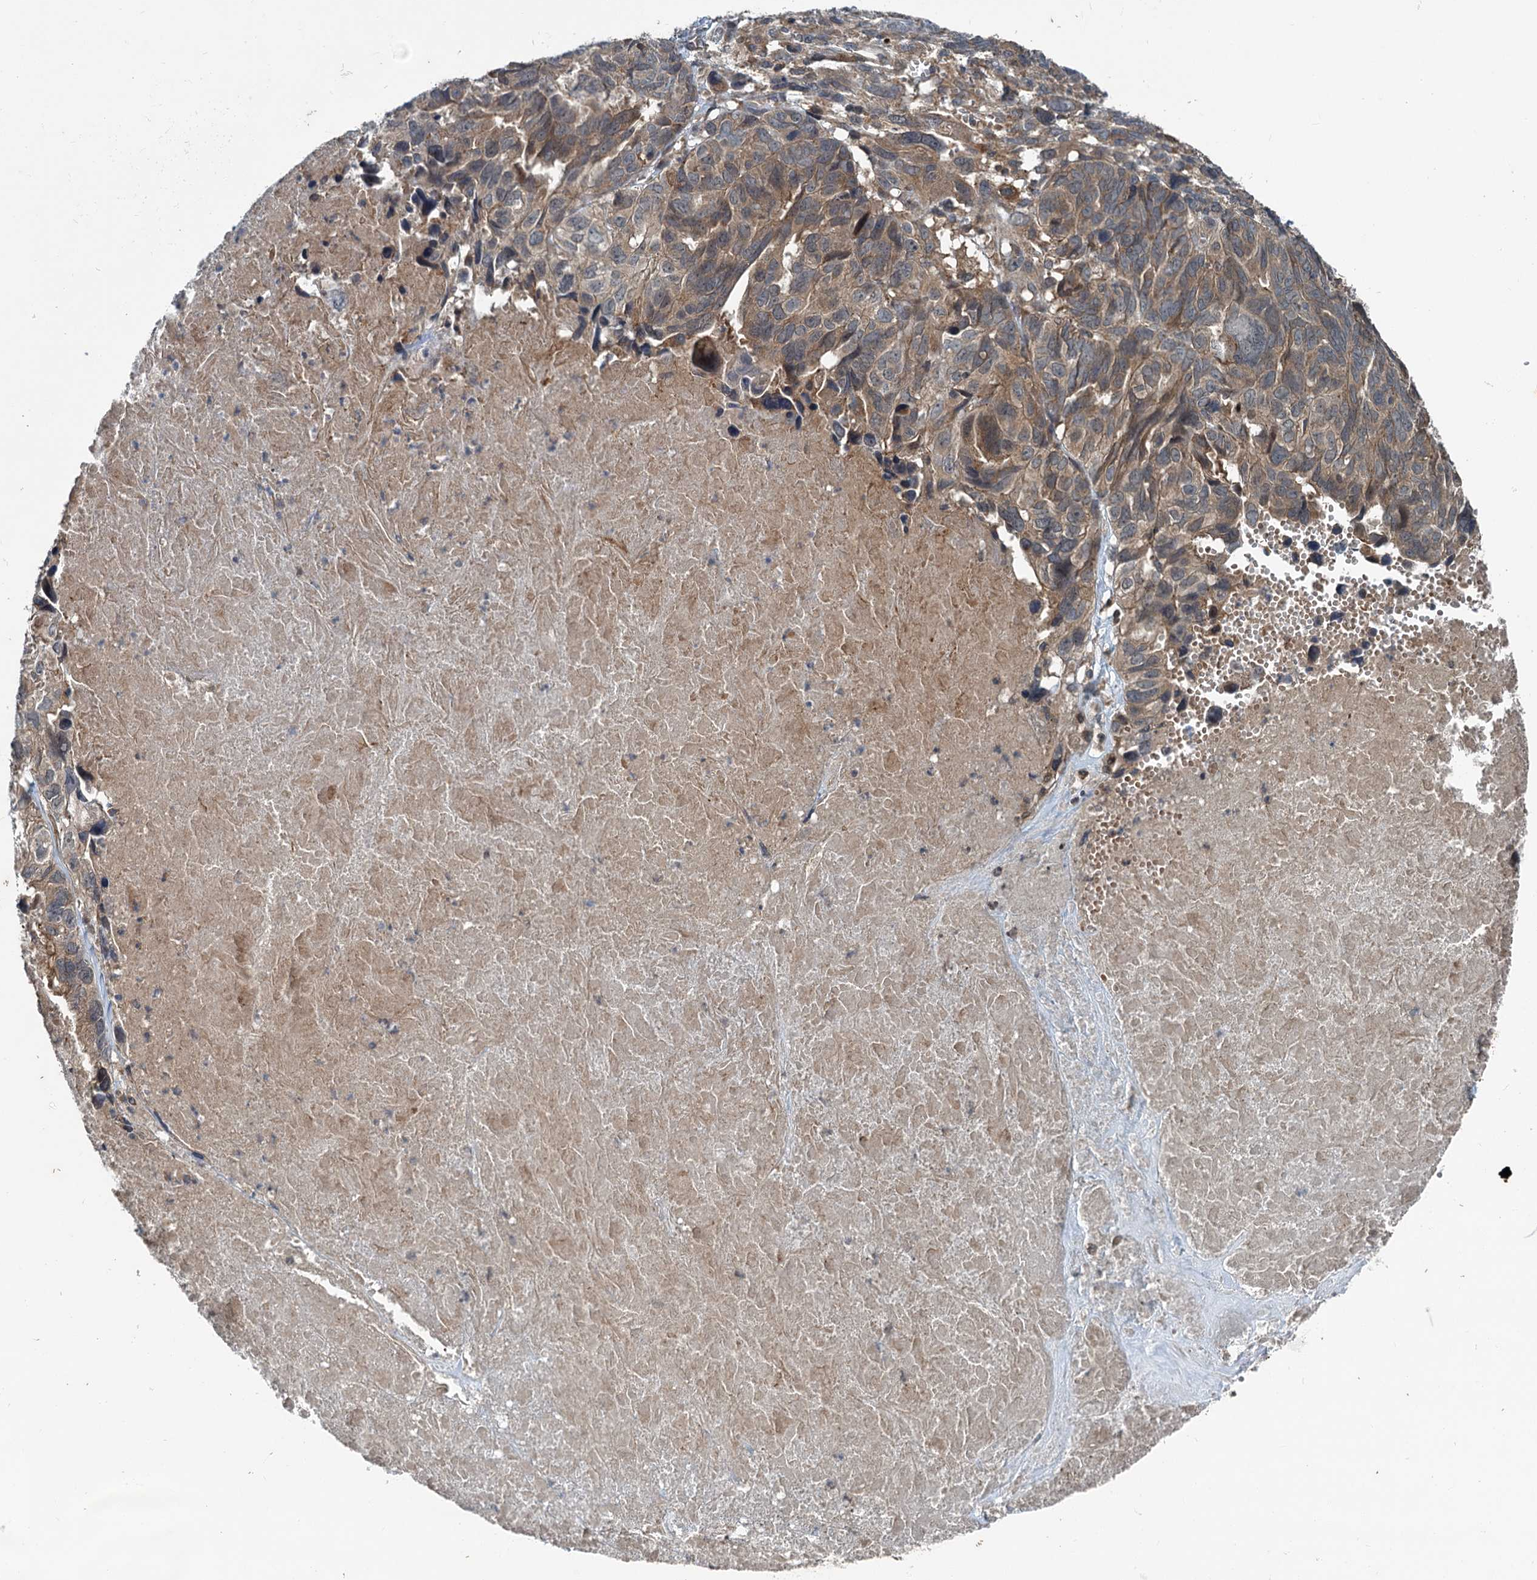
{"staining": {"intensity": "weak", "quantity": "25%-75%", "location": "cytoplasmic/membranous"}, "tissue": "ovarian cancer", "cell_type": "Tumor cells", "image_type": "cancer", "snomed": [{"axis": "morphology", "description": "Cystadenocarcinoma, serous, NOS"}, {"axis": "topography", "description": "Ovary"}], "caption": "Human ovarian serous cystadenocarcinoma stained for a protein (brown) shows weak cytoplasmic/membranous positive positivity in approximately 25%-75% of tumor cells.", "gene": "TEDC1", "patient": {"sex": "female", "age": 79}}